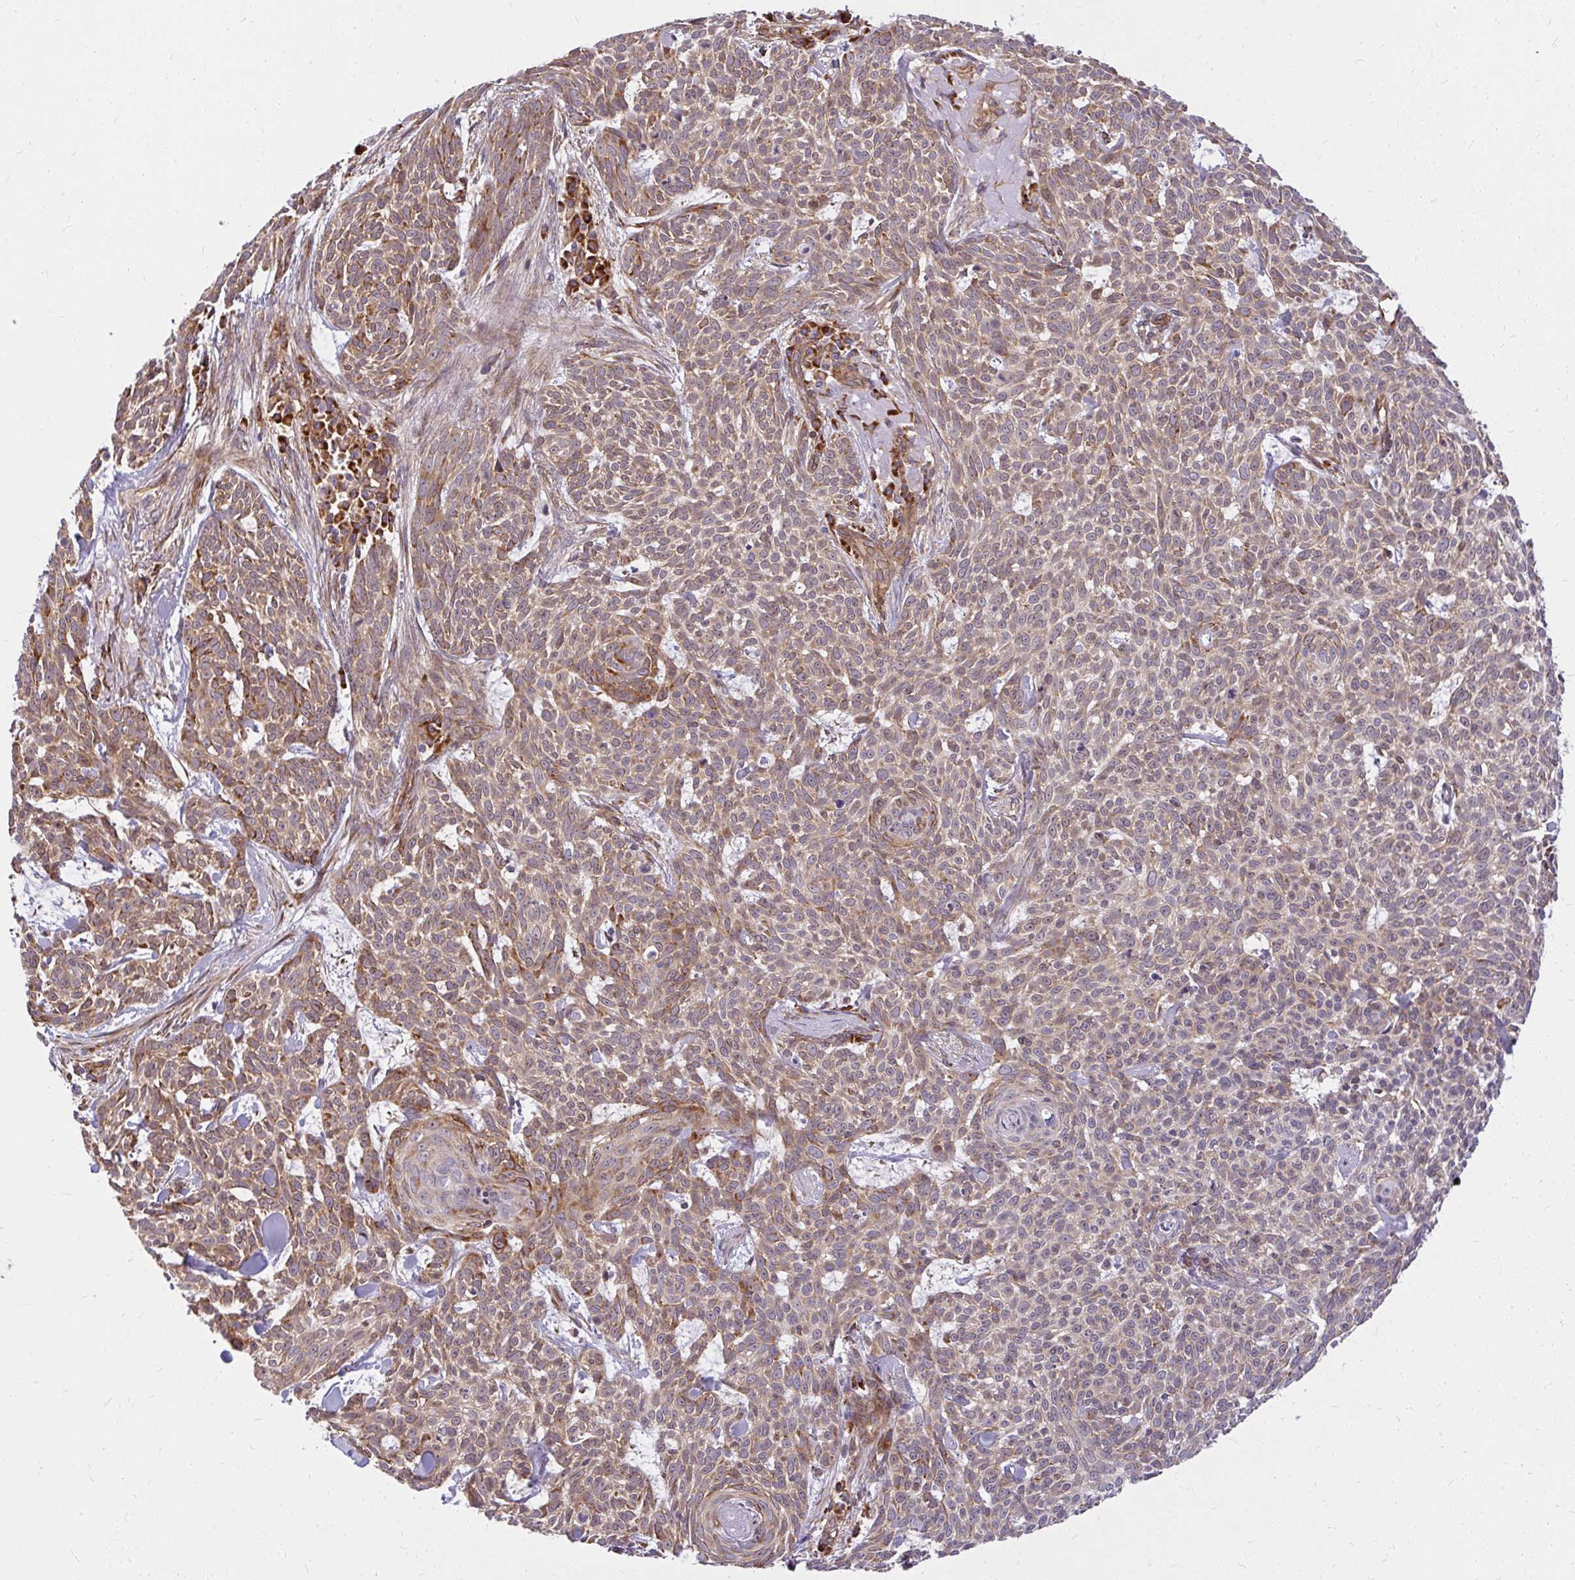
{"staining": {"intensity": "moderate", "quantity": "25%-75%", "location": "cytoplasmic/membranous"}, "tissue": "skin cancer", "cell_type": "Tumor cells", "image_type": "cancer", "snomed": [{"axis": "morphology", "description": "Basal cell carcinoma"}, {"axis": "topography", "description": "Skin"}], "caption": "Approximately 25%-75% of tumor cells in basal cell carcinoma (skin) show moderate cytoplasmic/membranous protein expression as visualized by brown immunohistochemical staining.", "gene": "RSKR", "patient": {"sex": "female", "age": 93}}